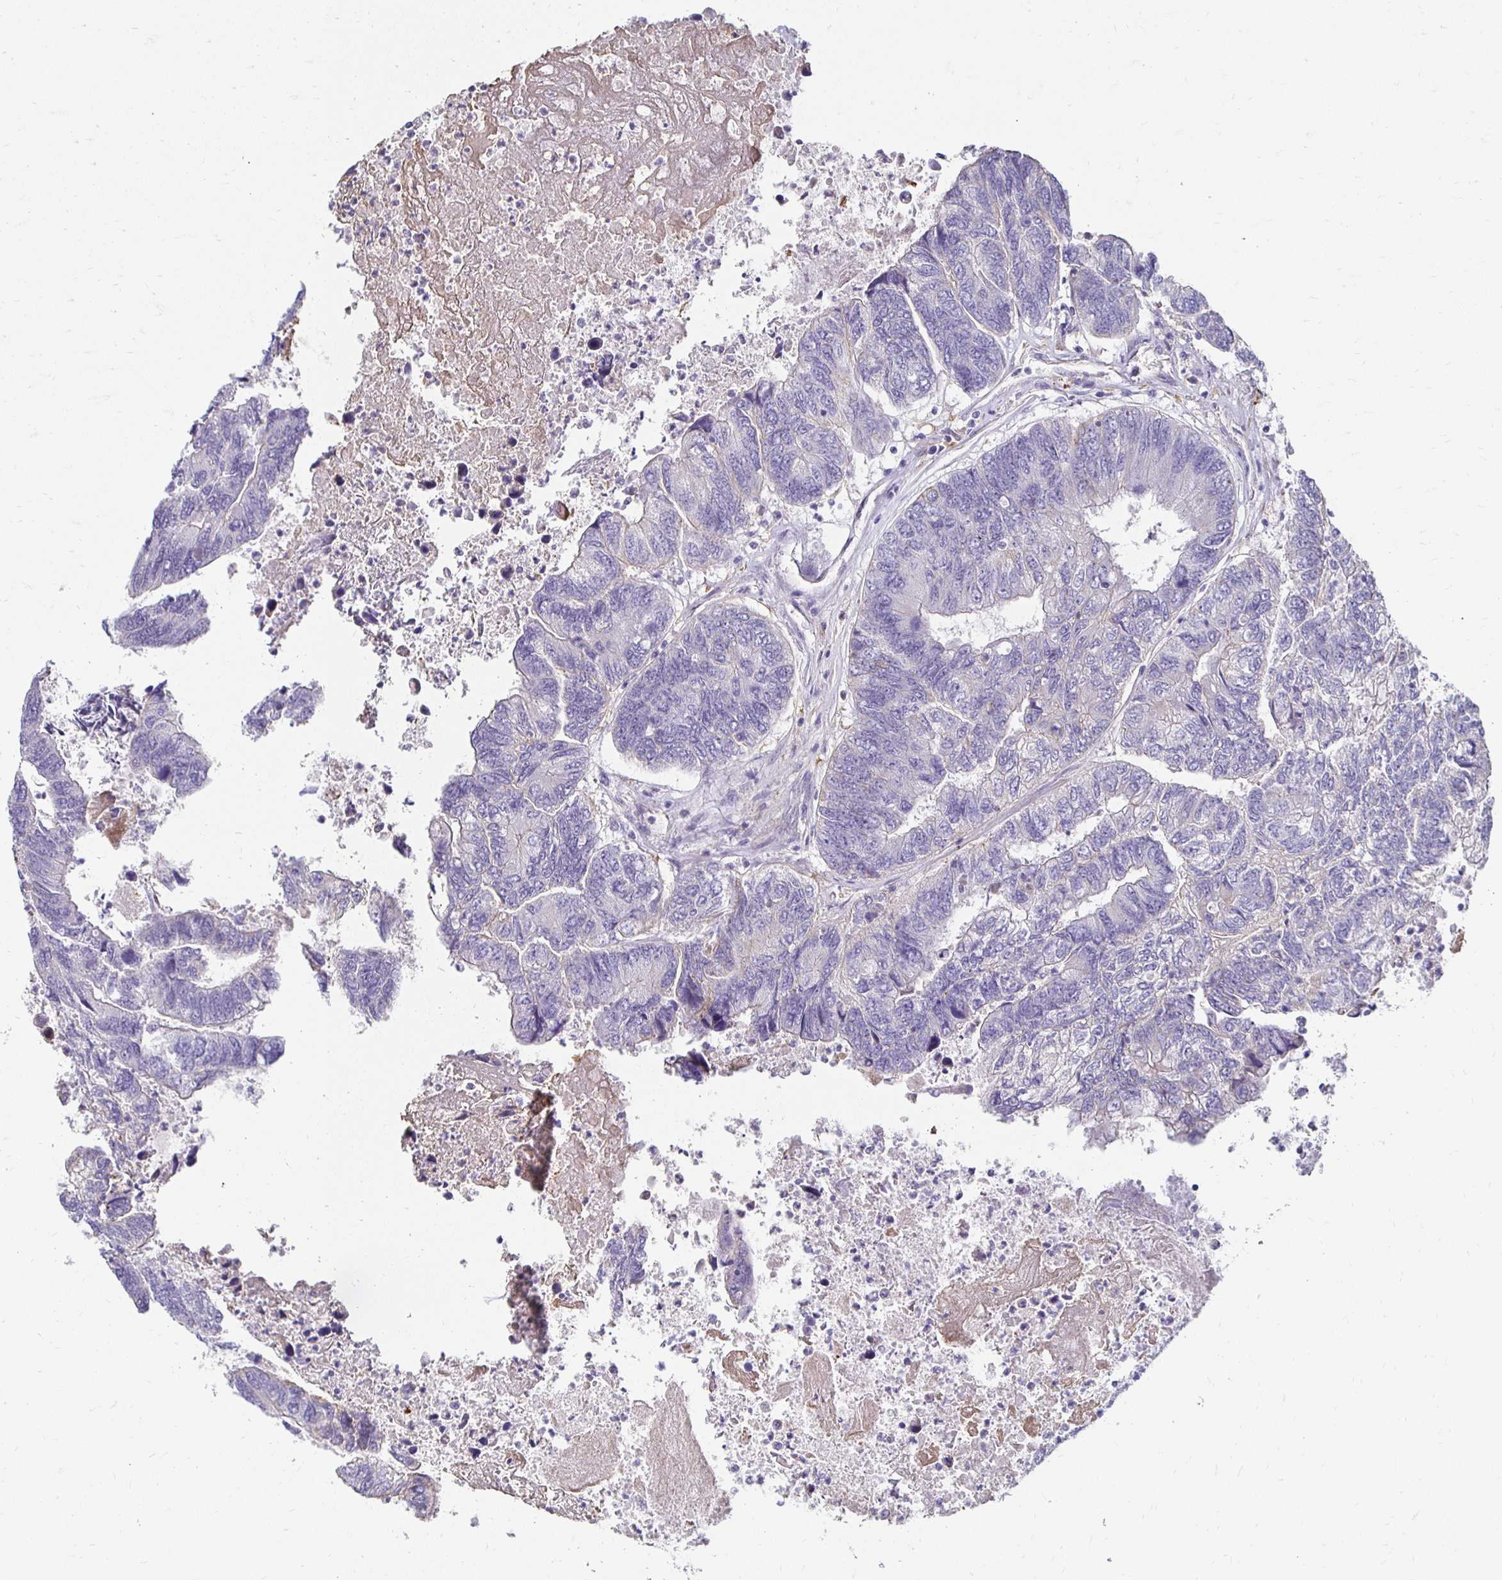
{"staining": {"intensity": "negative", "quantity": "none", "location": "none"}, "tissue": "colorectal cancer", "cell_type": "Tumor cells", "image_type": "cancer", "snomed": [{"axis": "morphology", "description": "Adenocarcinoma, NOS"}, {"axis": "topography", "description": "Colon"}], "caption": "High power microscopy histopathology image of an immunohistochemistry image of colorectal cancer (adenocarcinoma), revealing no significant expression in tumor cells. (DAB immunohistochemistry visualized using brightfield microscopy, high magnification).", "gene": "AKAP6", "patient": {"sex": "female", "age": 67}}